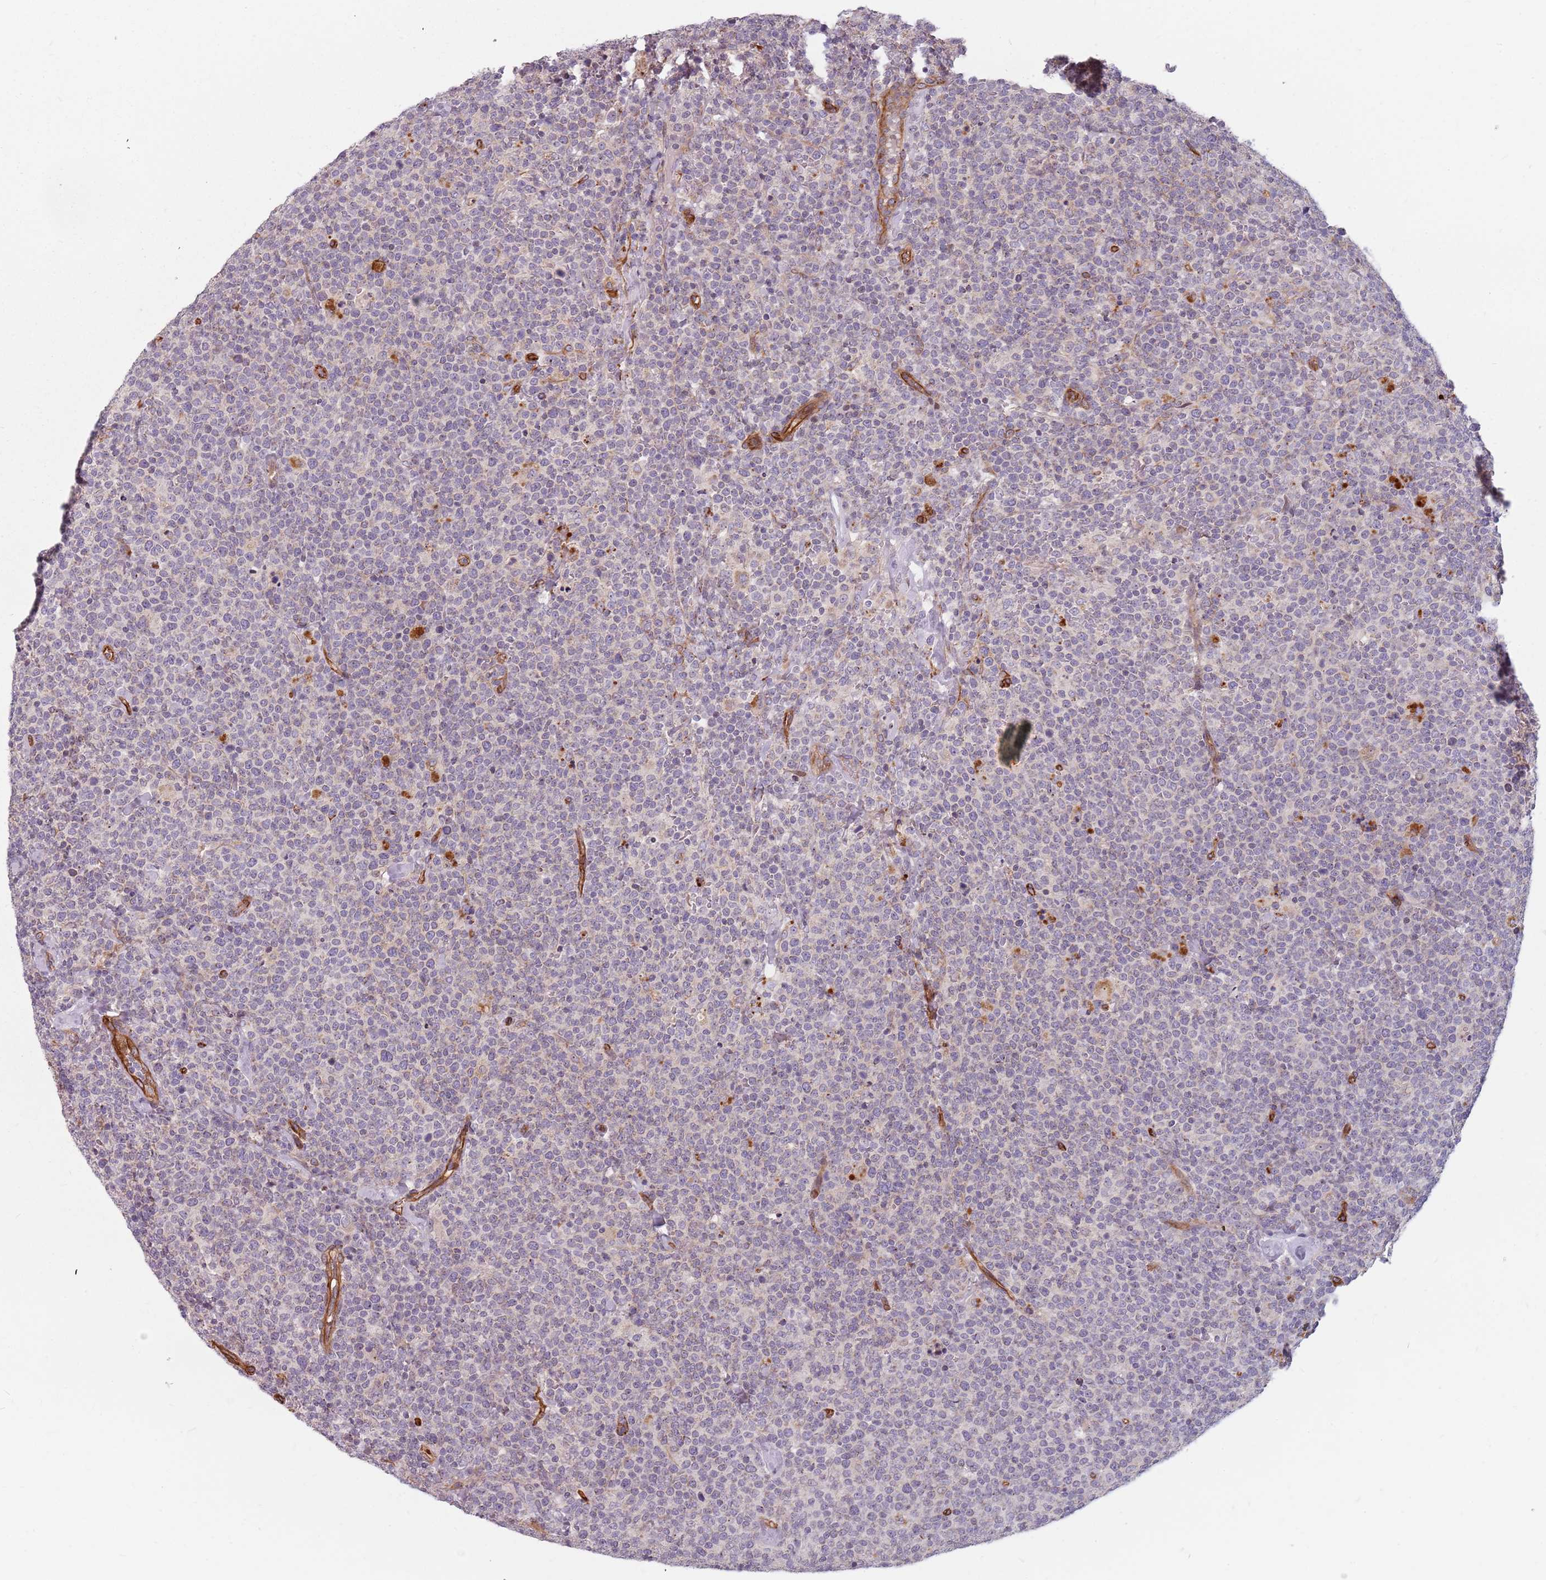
{"staining": {"intensity": "negative", "quantity": "none", "location": "none"}, "tissue": "lymphoma", "cell_type": "Tumor cells", "image_type": "cancer", "snomed": [{"axis": "morphology", "description": "Malignant lymphoma, non-Hodgkin's type, High grade"}, {"axis": "topography", "description": "Lymph node"}], "caption": "IHC image of neoplastic tissue: human malignant lymphoma, non-Hodgkin's type (high-grade) stained with DAB reveals no significant protein positivity in tumor cells. The staining is performed using DAB brown chromogen with nuclei counter-stained in using hematoxylin.", "gene": "GAS2L3", "patient": {"sex": "male", "age": 61}}